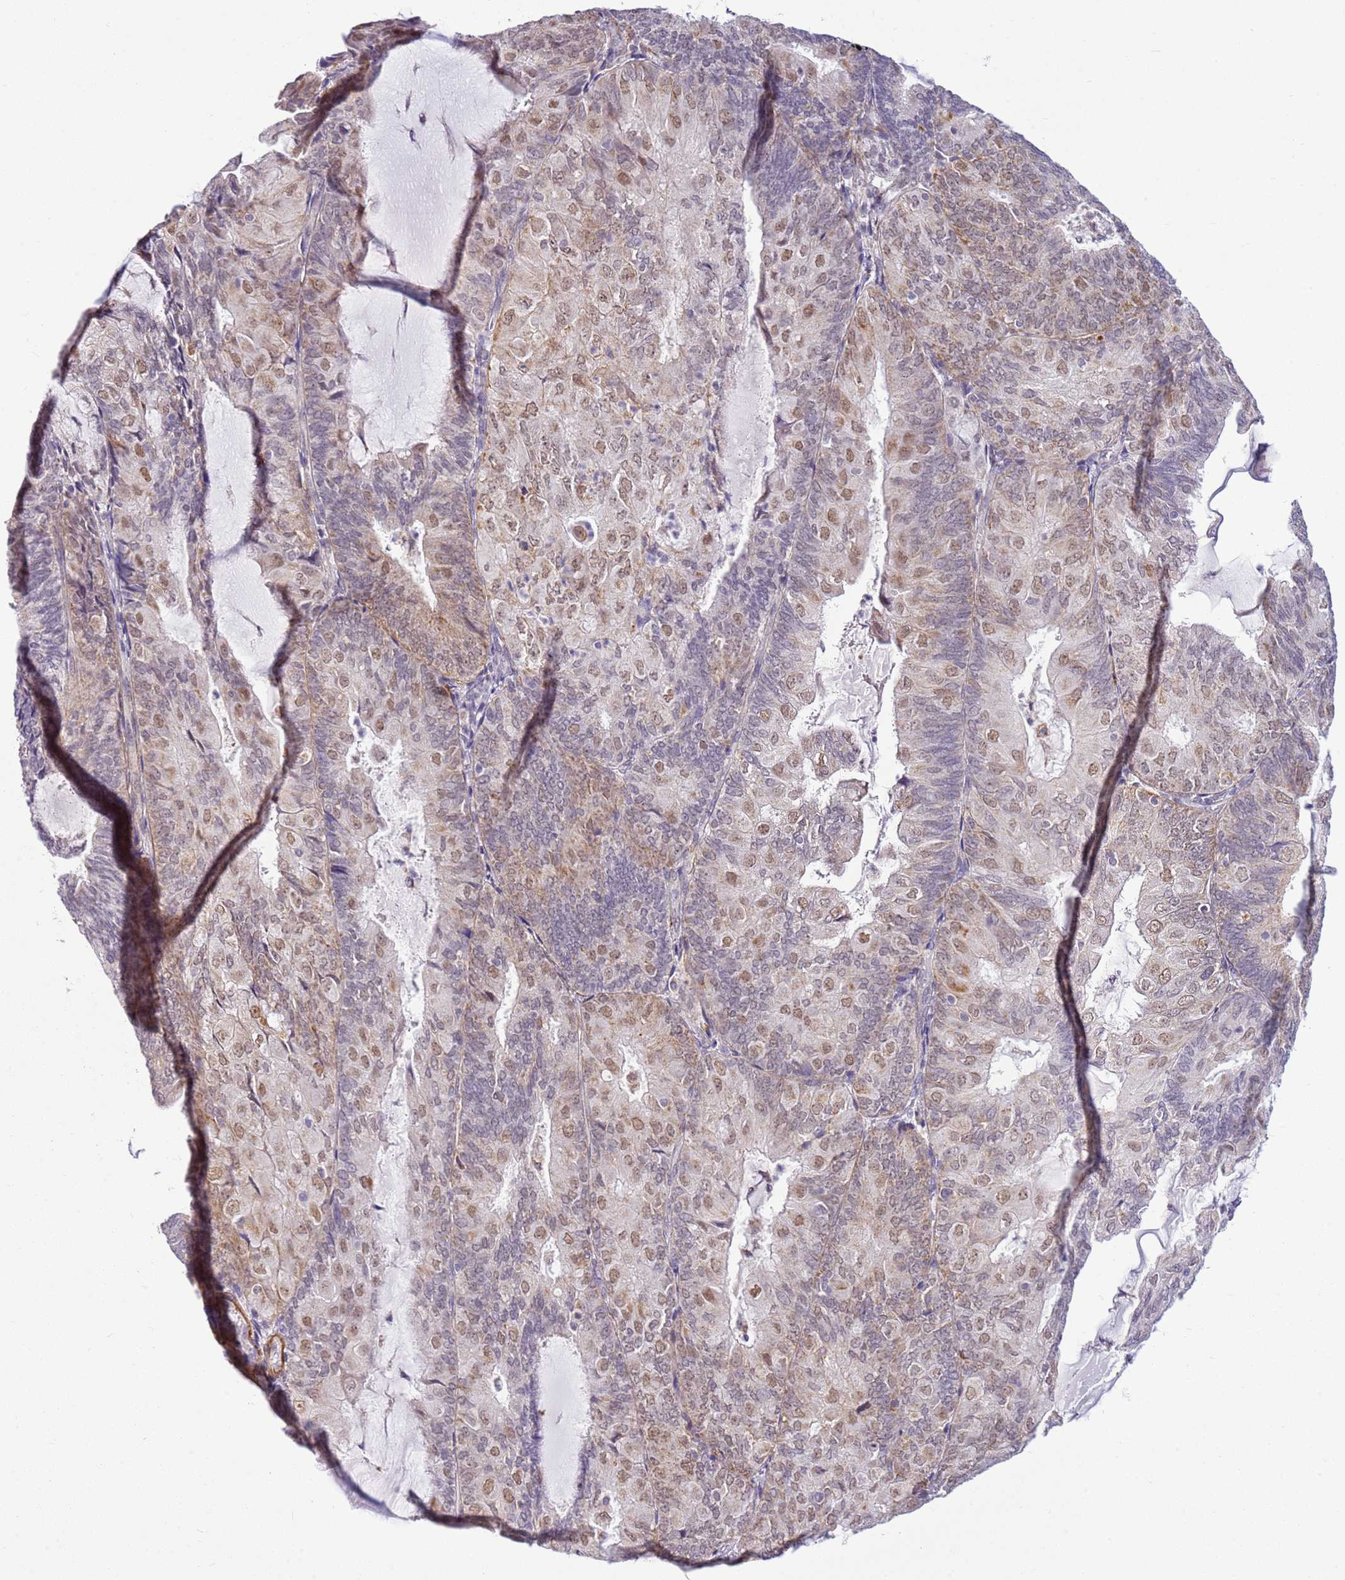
{"staining": {"intensity": "weak", "quantity": ">75%", "location": "cytoplasmic/membranous,nuclear"}, "tissue": "endometrial cancer", "cell_type": "Tumor cells", "image_type": "cancer", "snomed": [{"axis": "morphology", "description": "Adenocarcinoma, NOS"}, {"axis": "topography", "description": "Endometrium"}], "caption": "Weak cytoplasmic/membranous and nuclear protein expression is present in approximately >75% of tumor cells in endometrial cancer.", "gene": "SMIM4", "patient": {"sex": "female", "age": 81}}